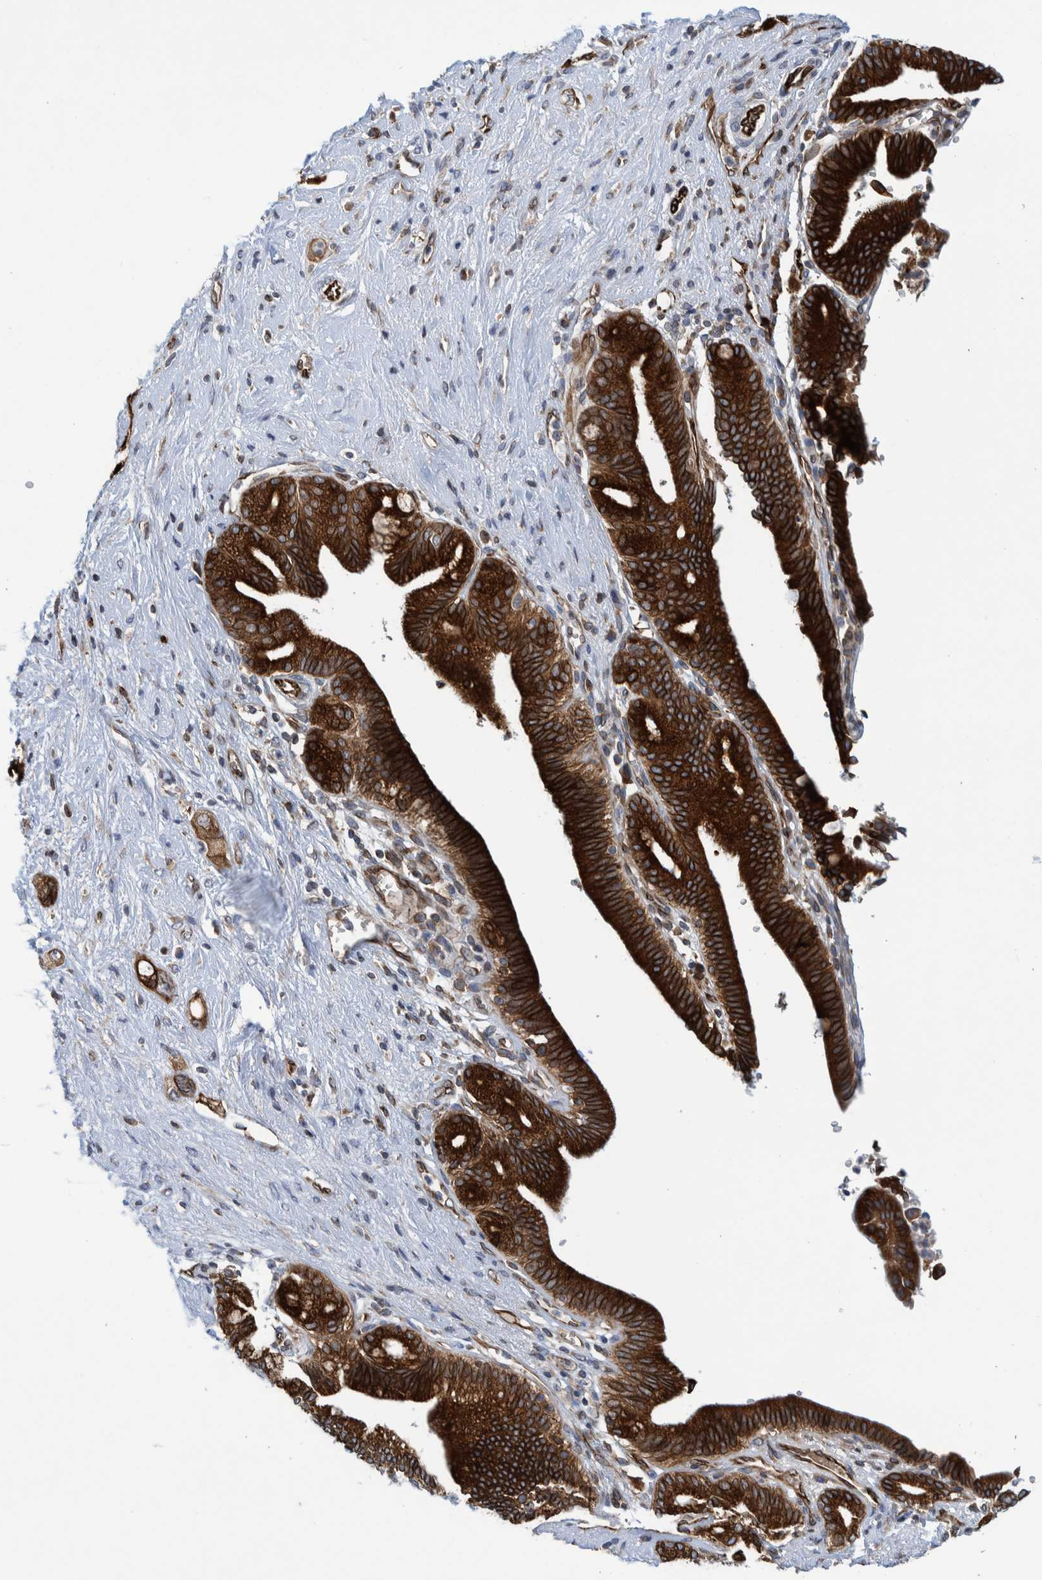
{"staining": {"intensity": "strong", "quantity": ">75%", "location": "cytoplasmic/membranous"}, "tissue": "pancreatic cancer", "cell_type": "Tumor cells", "image_type": "cancer", "snomed": [{"axis": "morphology", "description": "Adenocarcinoma, NOS"}, {"axis": "topography", "description": "Pancreas"}], "caption": "Strong cytoplasmic/membranous staining is appreciated in about >75% of tumor cells in pancreatic adenocarcinoma.", "gene": "THEM6", "patient": {"sex": "male", "age": 59}}